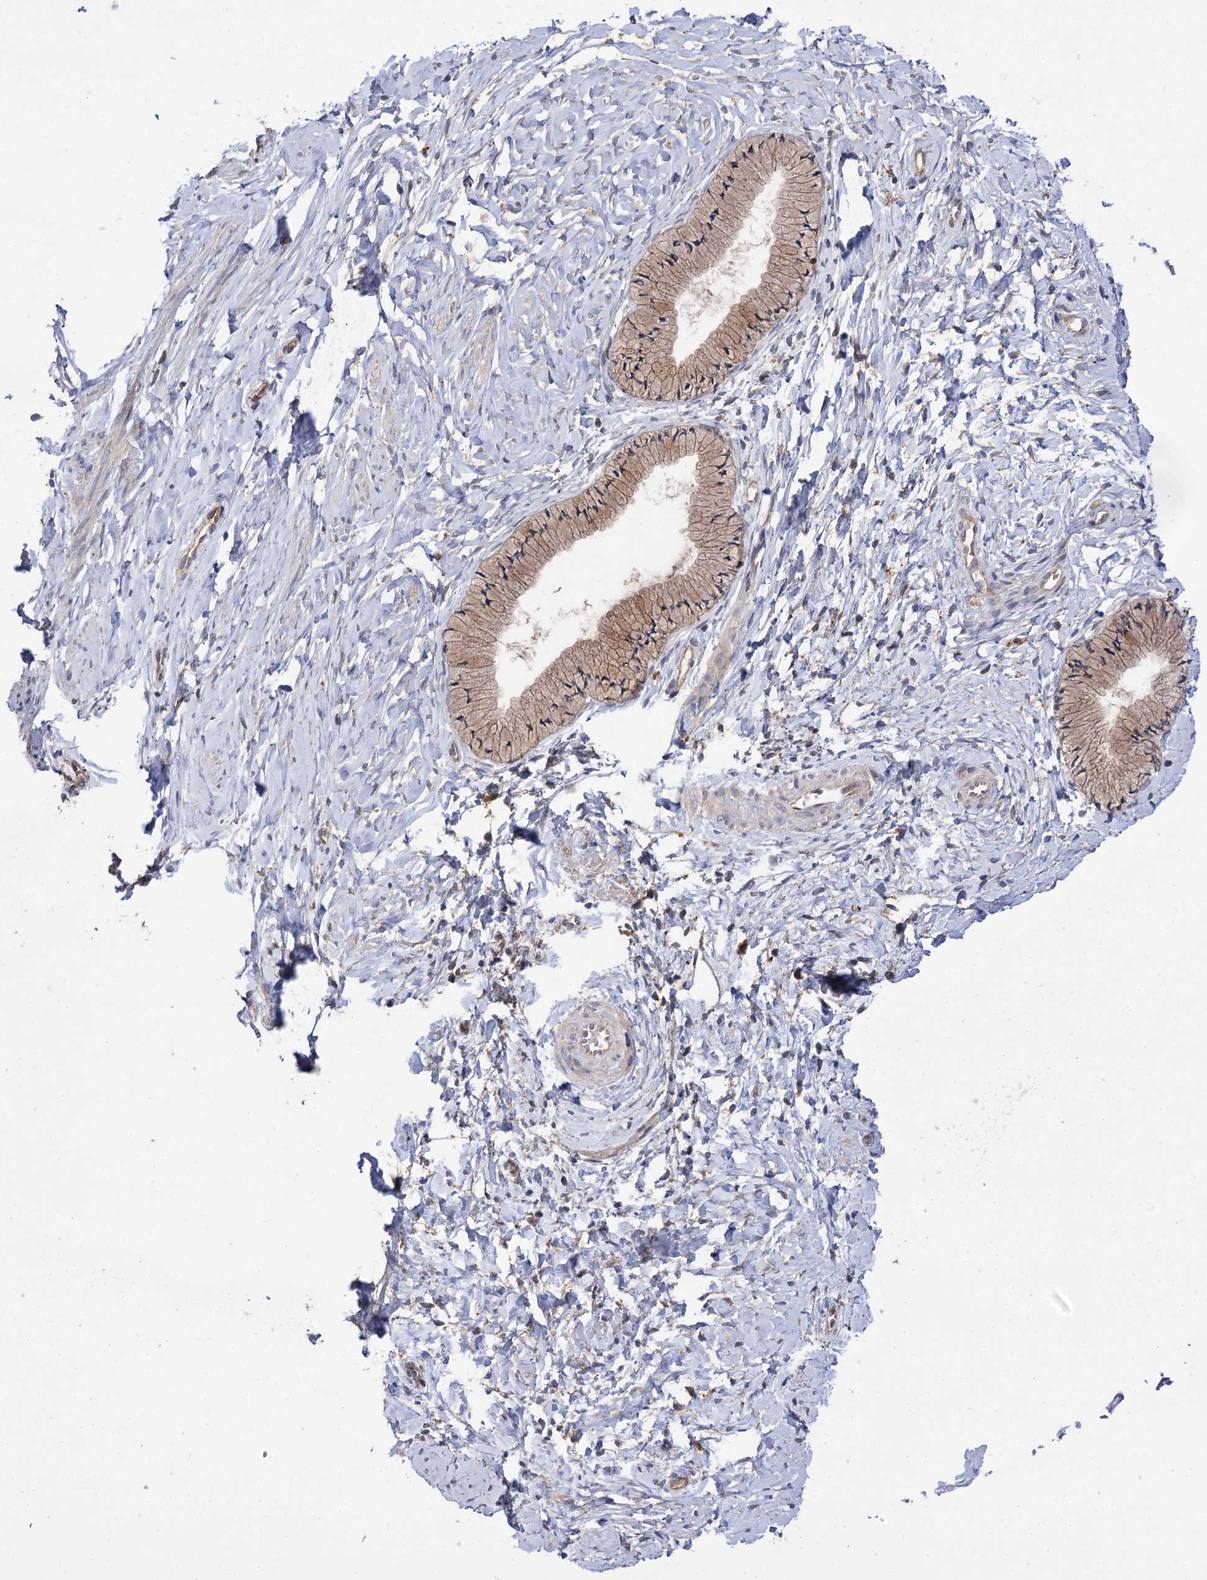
{"staining": {"intensity": "weak", "quantity": ">75%", "location": "cytoplasmic/membranous"}, "tissue": "cervix", "cell_type": "Glandular cells", "image_type": "normal", "snomed": [{"axis": "morphology", "description": "Normal tissue, NOS"}, {"axis": "topography", "description": "Cervix"}], "caption": "Immunohistochemistry (IHC) image of unremarkable cervix: cervix stained using IHC exhibits low levels of weak protein expression localized specifically in the cytoplasmic/membranous of glandular cells, appearing as a cytoplasmic/membranous brown color.", "gene": "PATL1", "patient": {"sex": "female", "age": 33}}